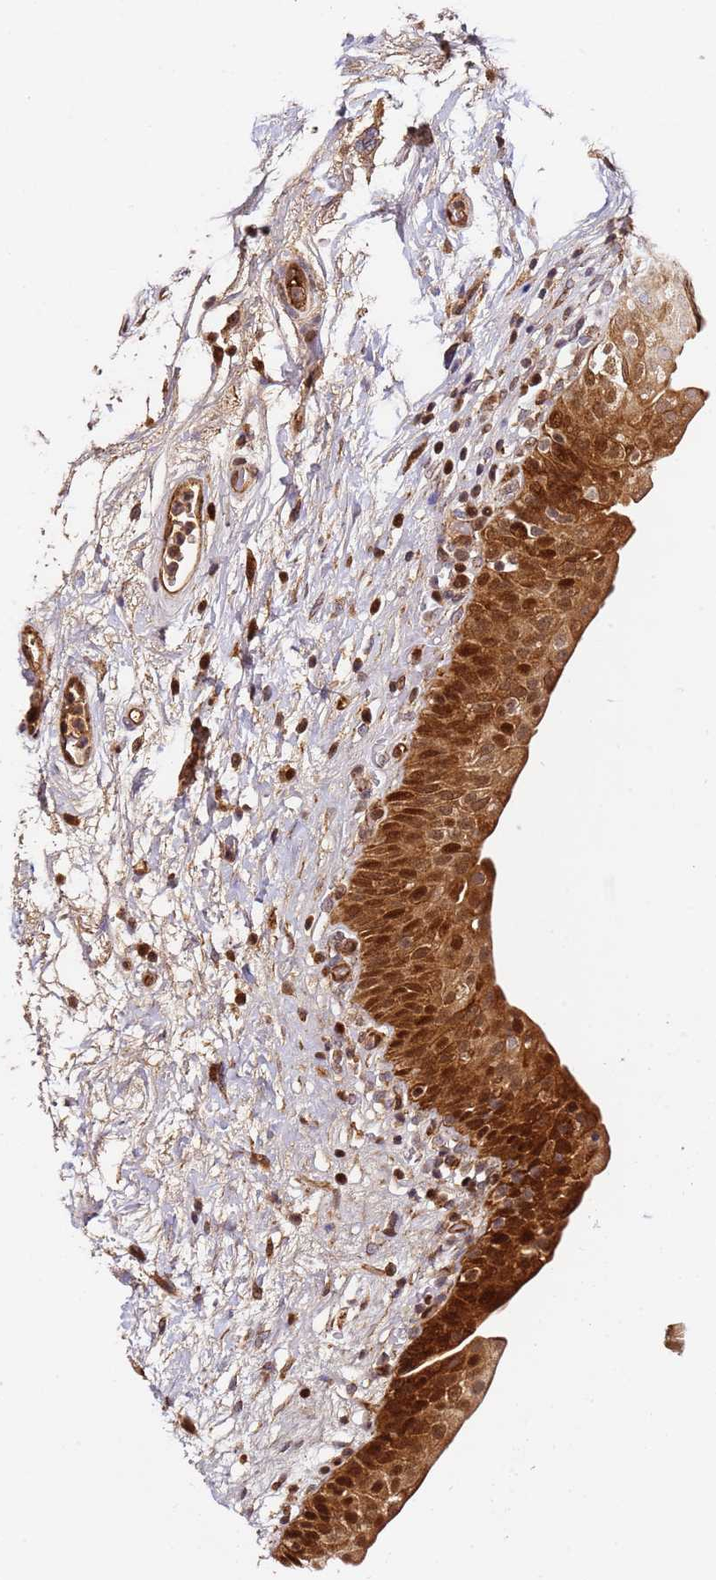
{"staining": {"intensity": "strong", "quantity": ">75%", "location": "cytoplasmic/membranous,nuclear"}, "tissue": "urinary bladder", "cell_type": "Urothelial cells", "image_type": "normal", "snomed": [{"axis": "morphology", "description": "Normal tissue, NOS"}, {"axis": "topography", "description": "Urinary bladder"}], "caption": "Immunohistochemistry image of benign urinary bladder stained for a protein (brown), which displays high levels of strong cytoplasmic/membranous,nuclear staining in approximately >75% of urothelial cells.", "gene": "SMOX", "patient": {"sex": "male", "age": 83}}